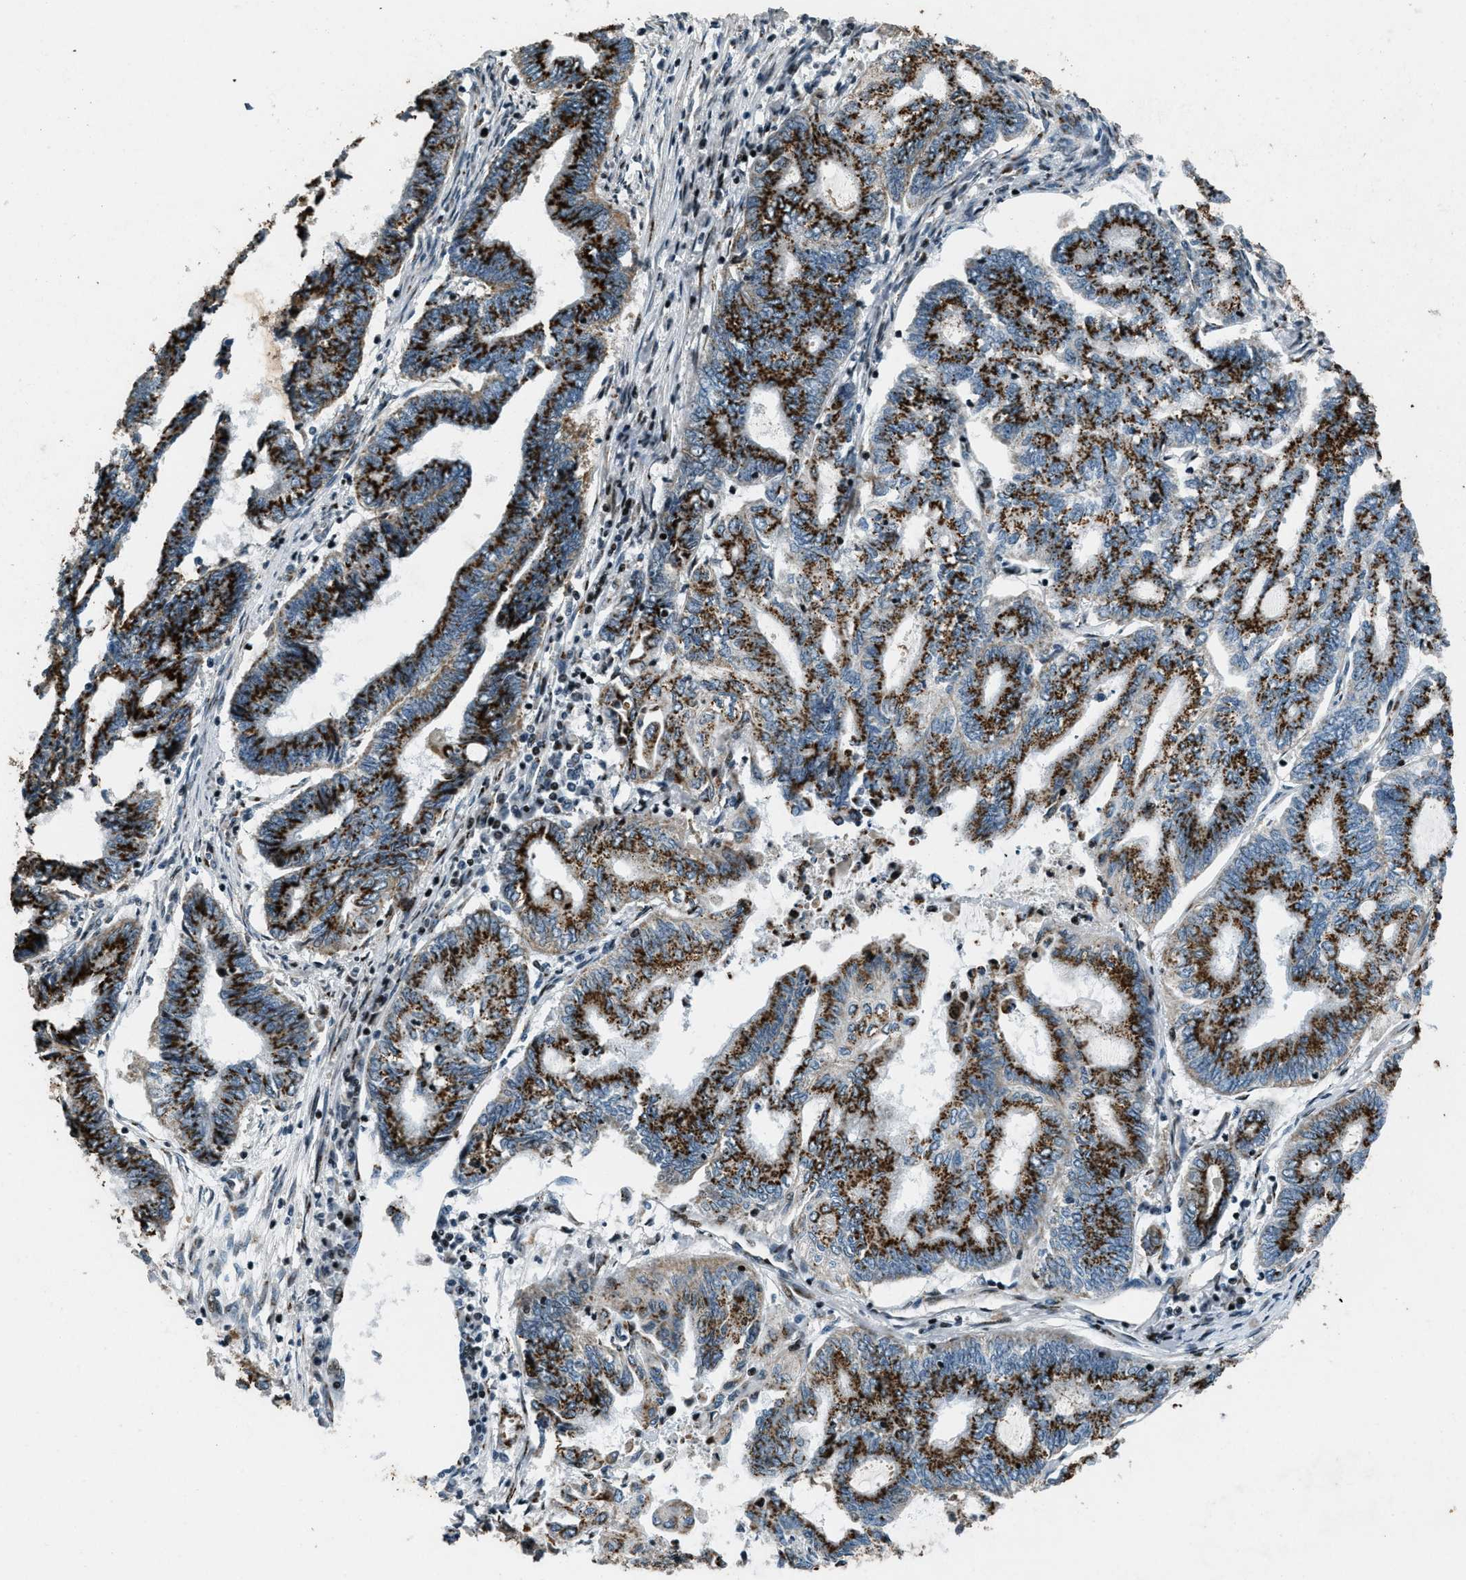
{"staining": {"intensity": "strong", "quantity": ">75%", "location": "cytoplasmic/membranous"}, "tissue": "endometrial cancer", "cell_type": "Tumor cells", "image_type": "cancer", "snomed": [{"axis": "morphology", "description": "Adenocarcinoma, NOS"}, {"axis": "topography", "description": "Uterus"}, {"axis": "topography", "description": "Endometrium"}], "caption": "Immunohistochemistry image of endometrial adenocarcinoma stained for a protein (brown), which demonstrates high levels of strong cytoplasmic/membranous staining in about >75% of tumor cells.", "gene": "GPC6", "patient": {"sex": "female", "age": 70}}